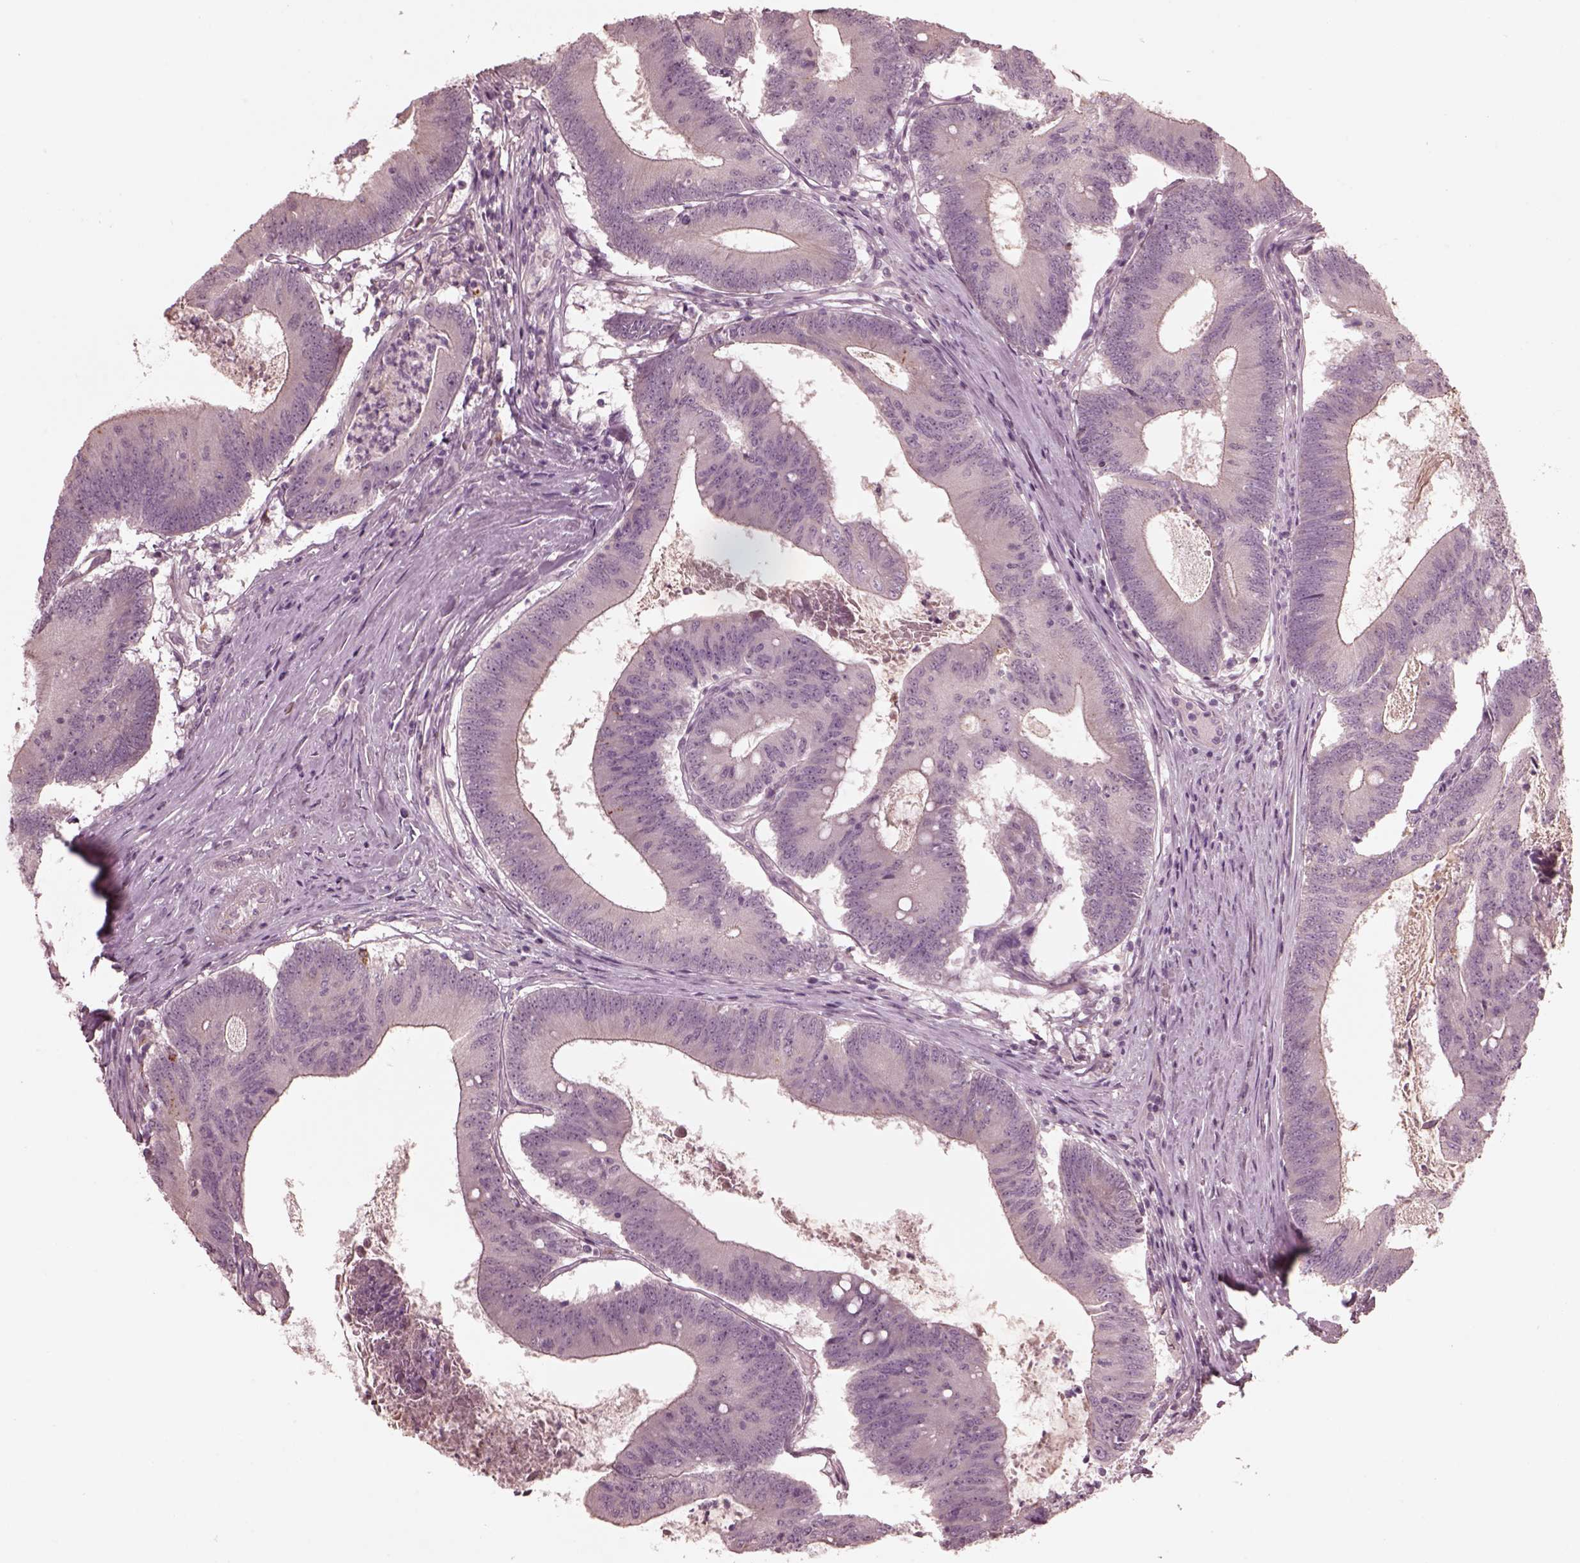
{"staining": {"intensity": "negative", "quantity": "none", "location": "none"}, "tissue": "colorectal cancer", "cell_type": "Tumor cells", "image_type": "cancer", "snomed": [{"axis": "morphology", "description": "Adenocarcinoma, NOS"}, {"axis": "topography", "description": "Colon"}], "caption": "Colorectal cancer was stained to show a protein in brown. There is no significant expression in tumor cells.", "gene": "VWA5B1", "patient": {"sex": "female", "age": 70}}